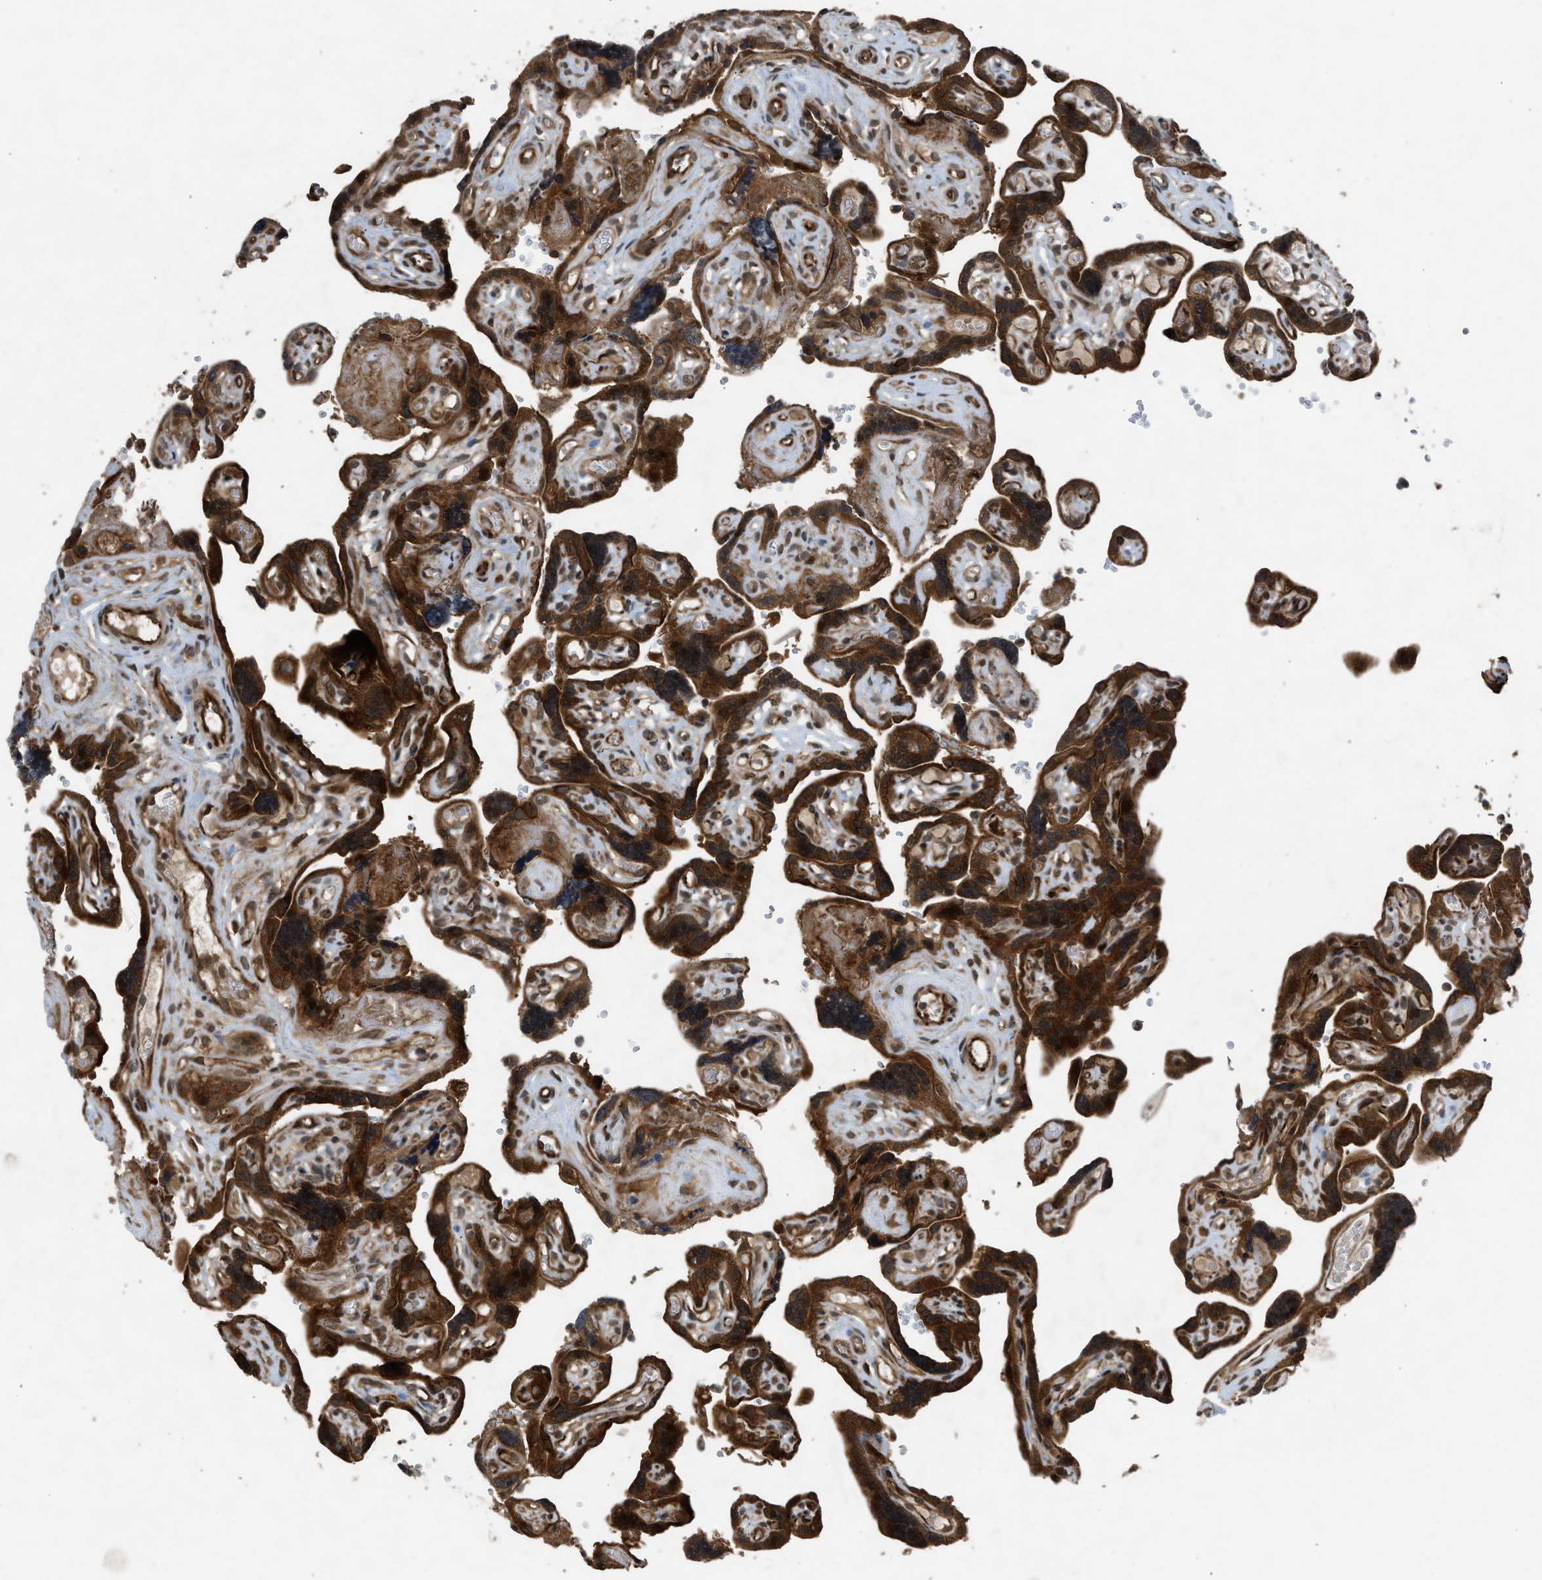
{"staining": {"intensity": "strong", "quantity": ">75%", "location": "cytoplasmic/membranous,nuclear"}, "tissue": "placenta", "cell_type": "Decidual cells", "image_type": "normal", "snomed": [{"axis": "morphology", "description": "Normal tissue, NOS"}, {"axis": "topography", "description": "Placenta"}], "caption": "Protein staining exhibits strong cytoplasmic/membranous,nuclear positivity in approximately >75% of decidual cells in benign placenta. (DAB (3,3'-diaminobenzidine) = brown stain, brightfield microscopy at high magnification).", "gene": "TXNL1", "patient": {"sex": "female", "age": 30}}